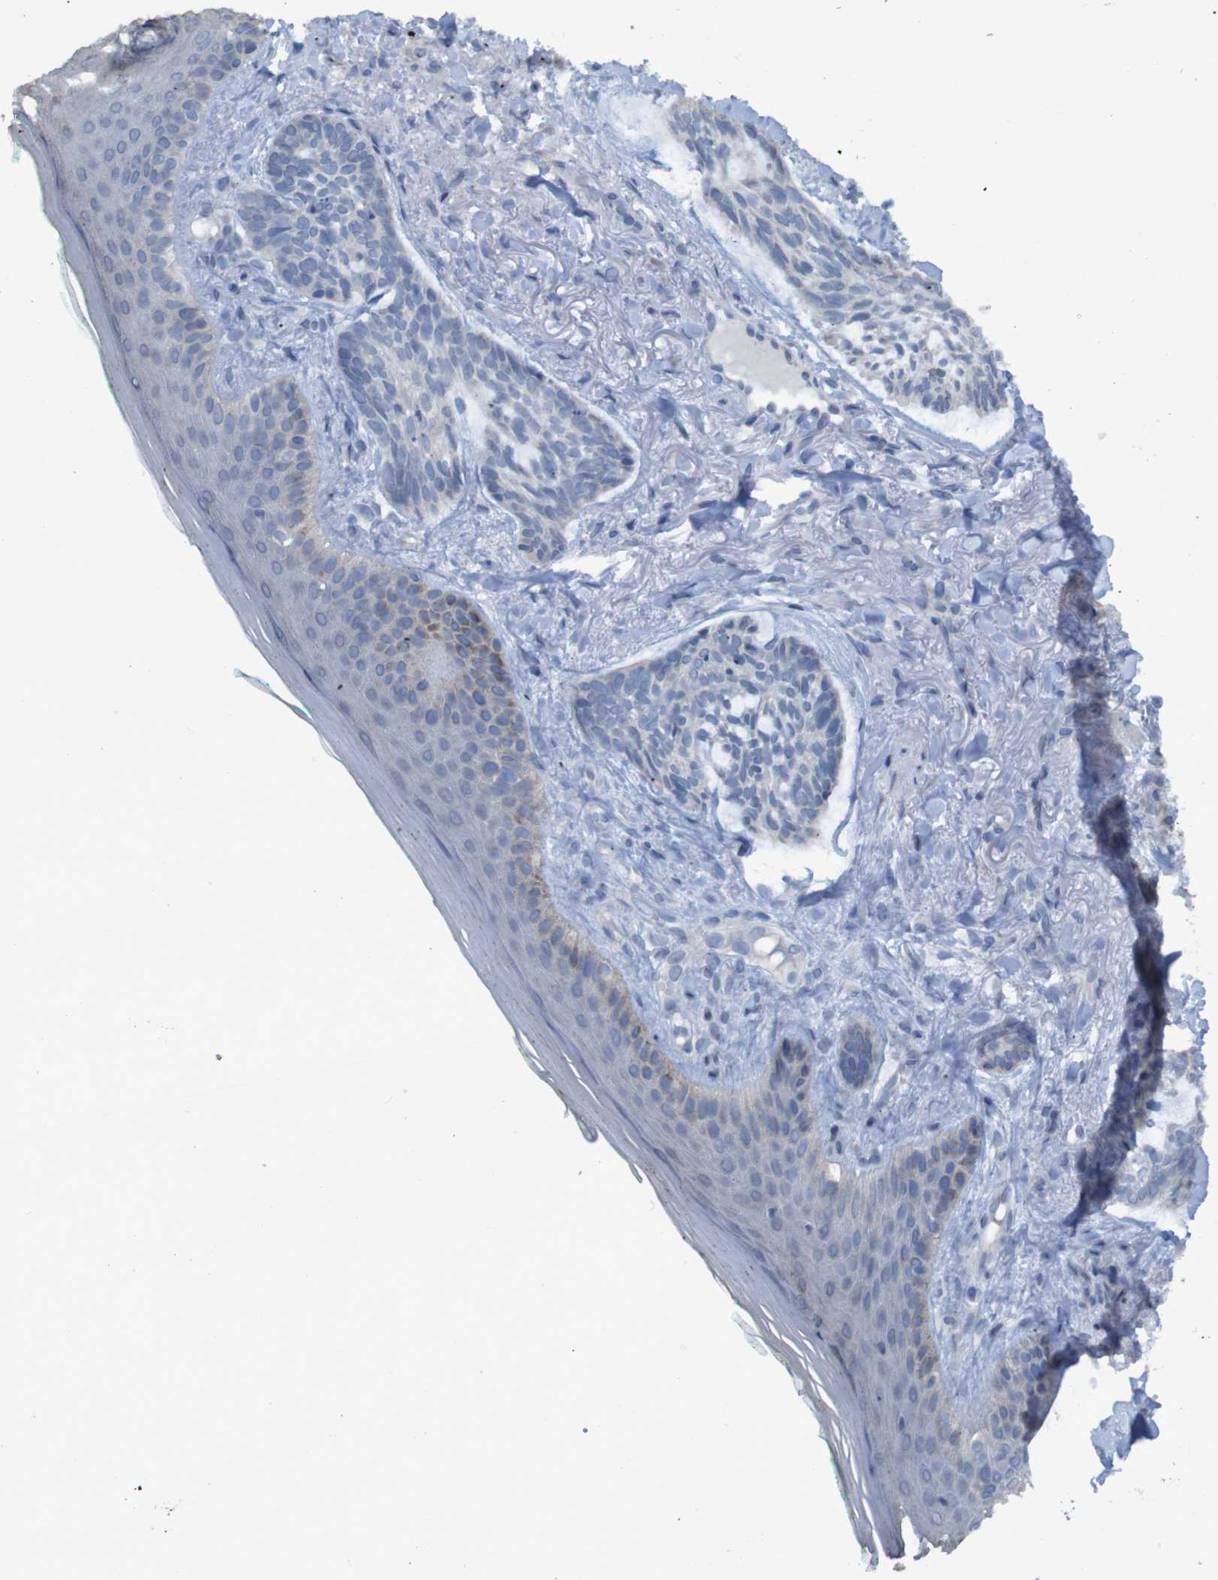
{"staining": {"intensity": "negative", "quantity": "none", "location": "none"}, "tissue": "skin cancer", "cell_type": "Tumor cells", "image_type": "cancer", "snomed": [{"axis": "morphology", "description": "Basal cell carcinoma"}, {"axis": "topography", "description": "Skin"}], "caption": "Immunohistochemistry photomicrograph of neoplastic tissue: human skin cancer stained with DAB (3,3'-diaminobenzidine) demonstrates no significant protein expression in tumor cells.", "gene": "CLDN18", "patient": {"sex": "male", "age": 43}}